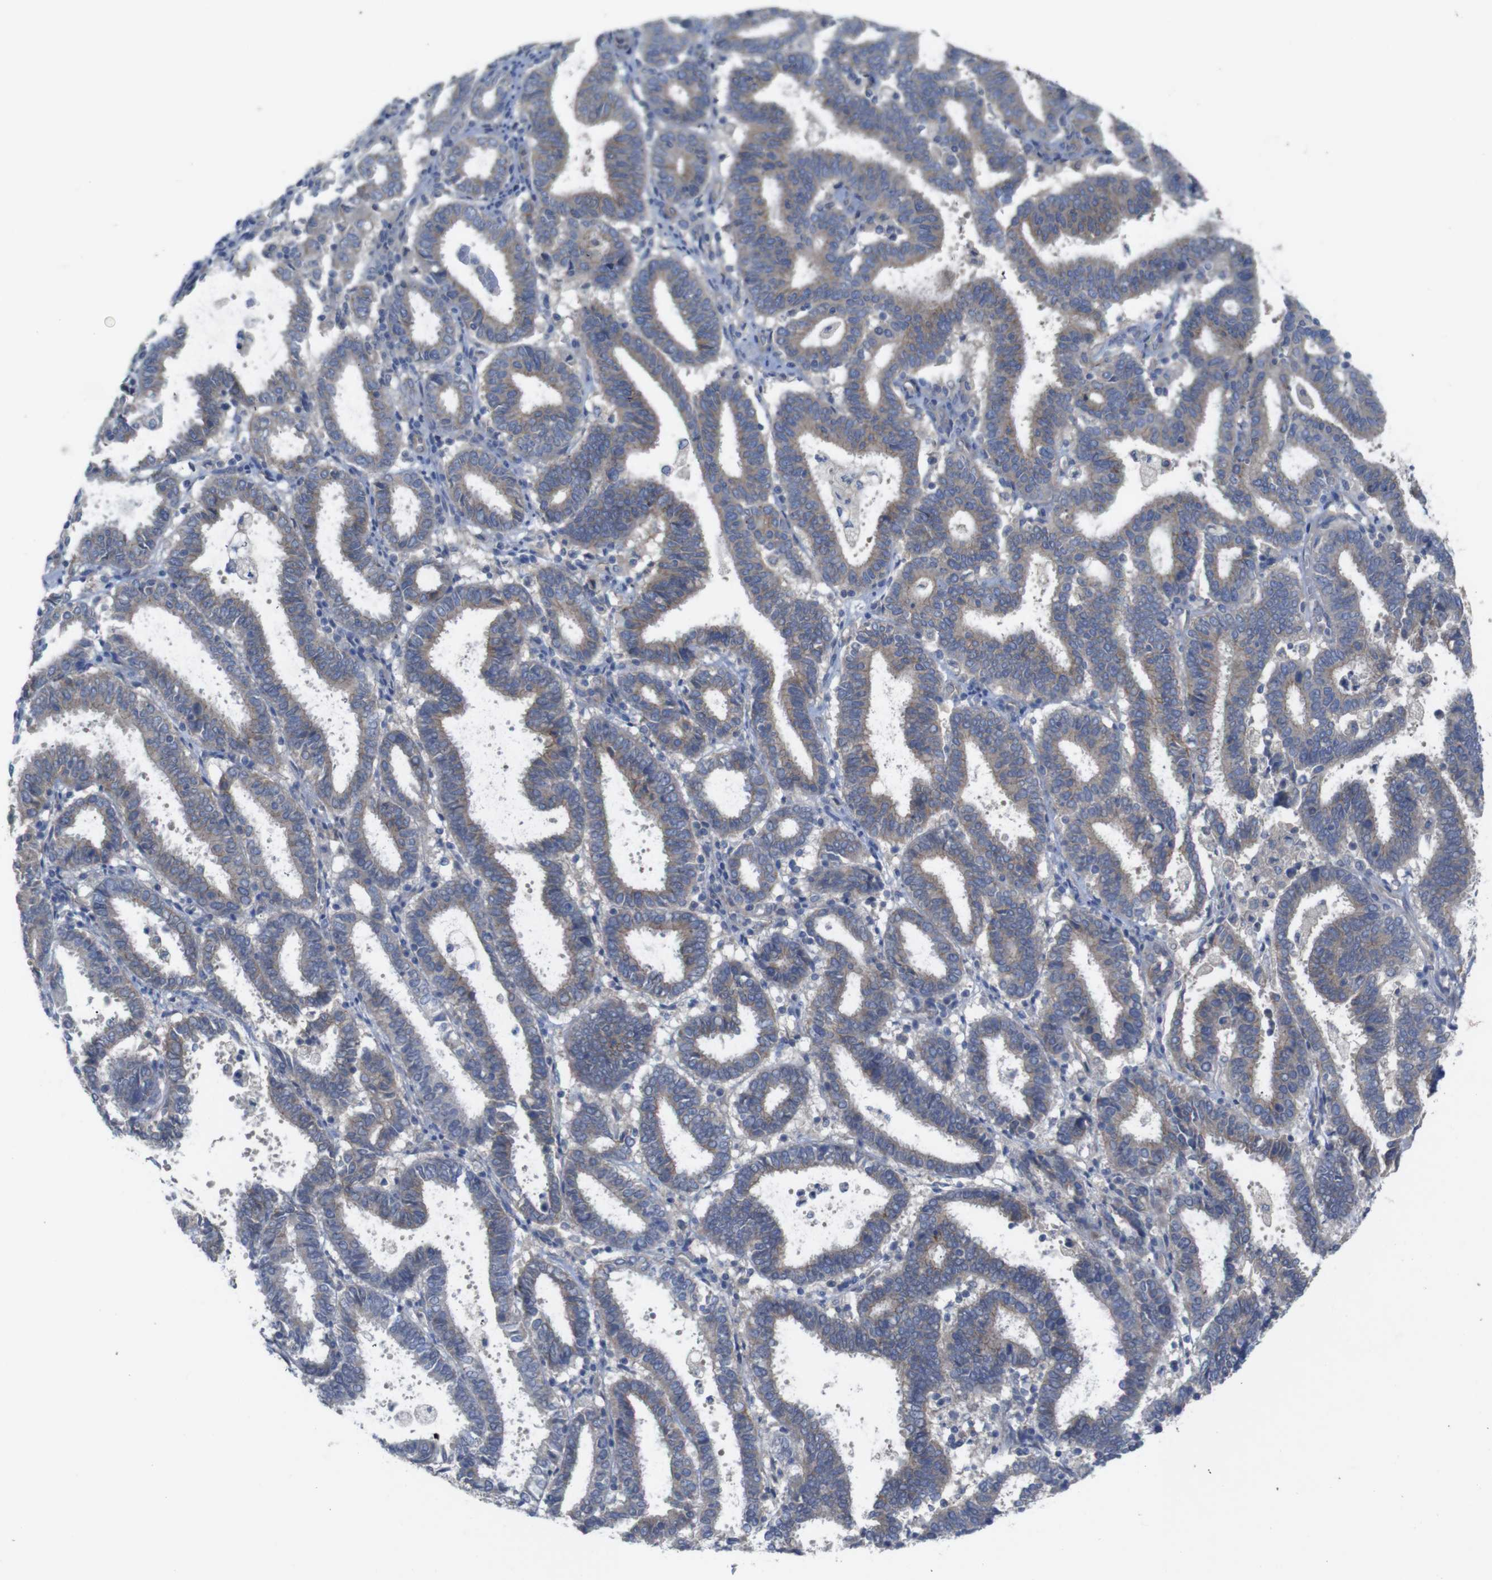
{"staining": {"intensity": "moderate", "quantity": "<25%", "location": "cytoplasmic/membranous"}, "tissue": "endometrial cancer", "cell_type": "Tumor cells", "image_type": "cancer", "snomed": [{"axis": "morphology", "description": "Adenocarcinoma, NOS"}, {"axis": "topography", "description": "Uterus"}], "caption": "Immunohistochemical staining of endometrial adenocarcinoma shows low levels of moderate cytoplasmic/membranous staining in approximately <25% of tumor cells. The staining was performed using DAB to visualize the protein expression in brown, while the nuclei were stained in blue with hematoxylin (Magnification: 20x).", "gene": "KIDINS220", "patient": {"sex": "female", "age": 83}}